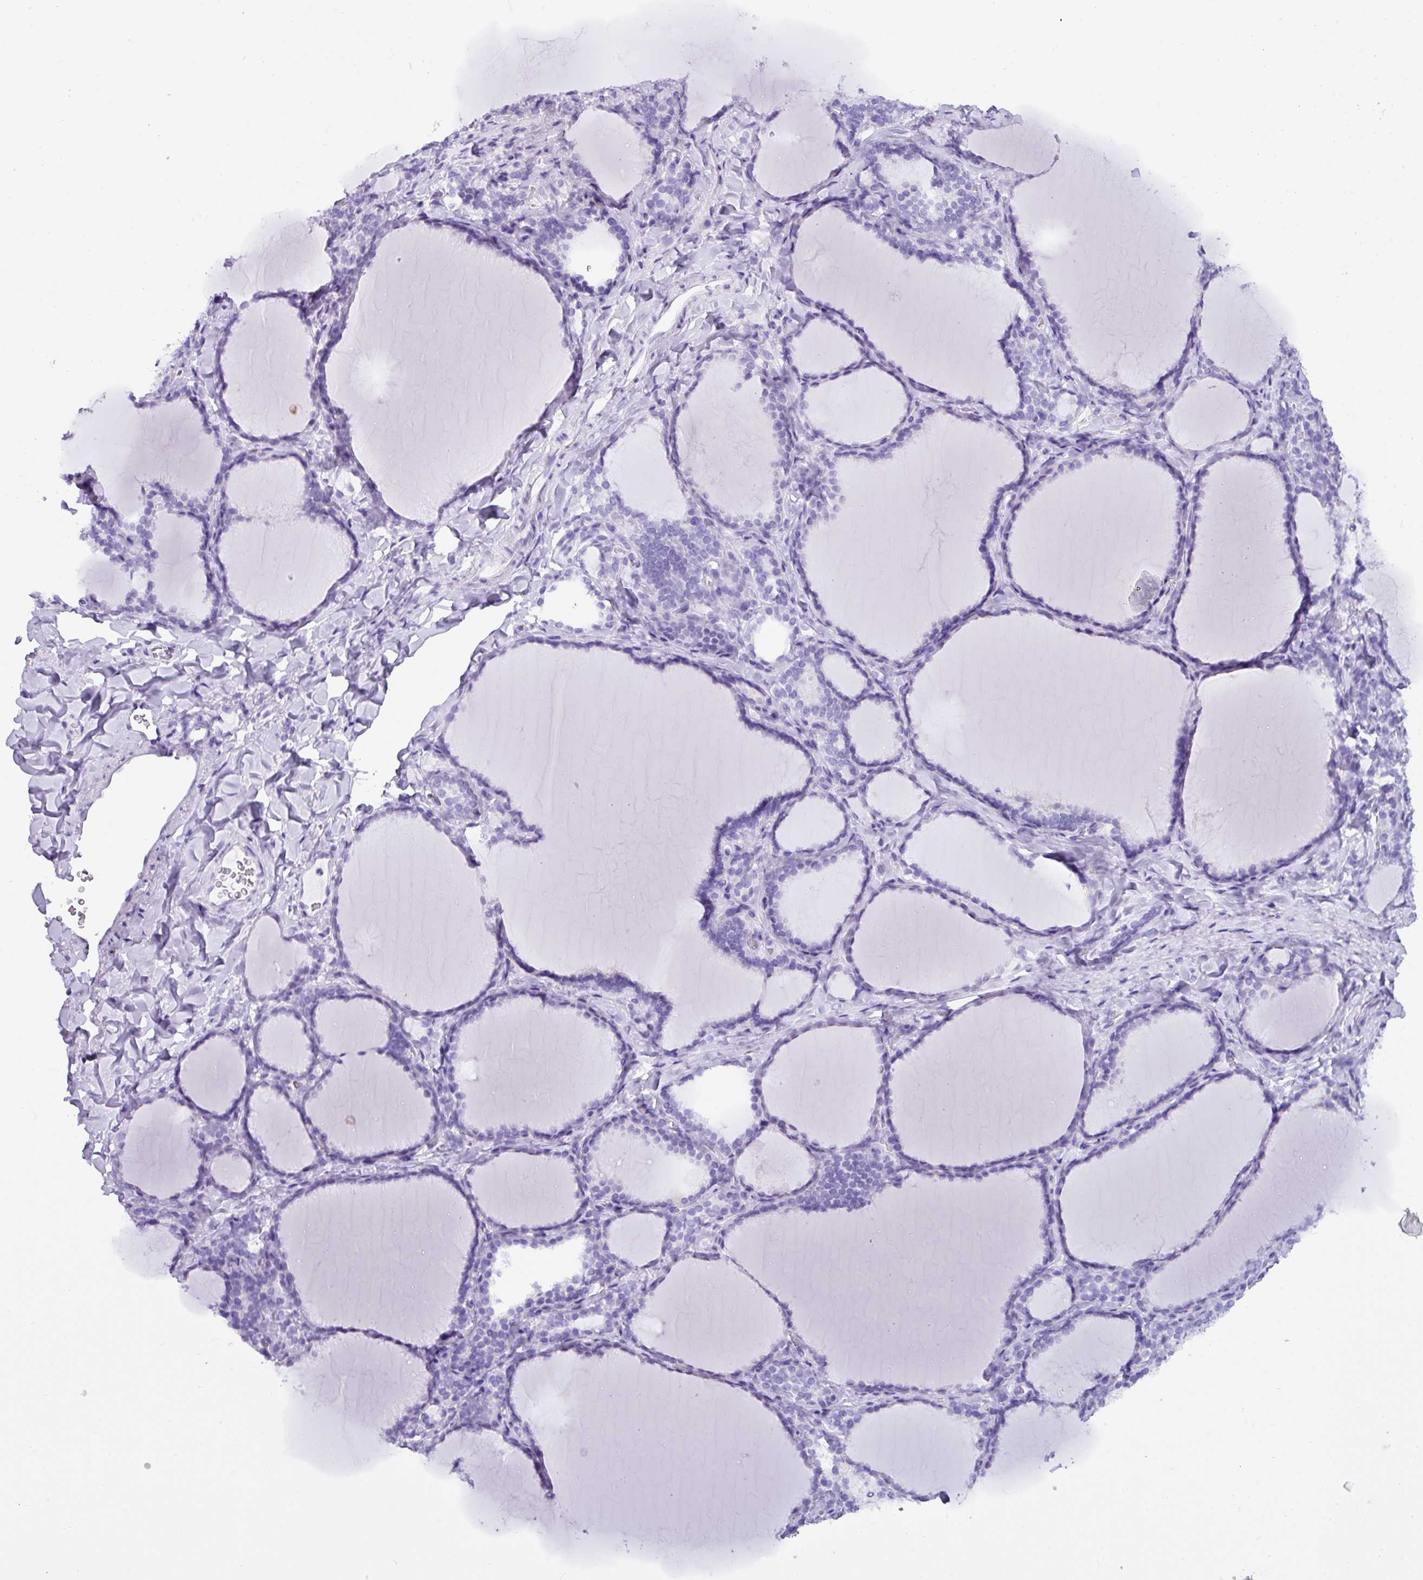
{"staining": {"intensity": "negative", "quantity": "none", "location": "none"}, "tissue": "thyroid gland", "cell_type": "Glandular cells", "image_type": "normal", "snomed": [{"axis": "morphology", "description": "Normal tissue, NOS"}, {"axis": "topography", "description": "Thyroid gland"}], "caption": "DAB (3,3'-diaminobenzidine) immunohistochemical staining of benign thyroid gland reveals no significant expression in glandular cells.", "gene": "NCCRP1", "patient": {"sex": "female", "age": 31}}